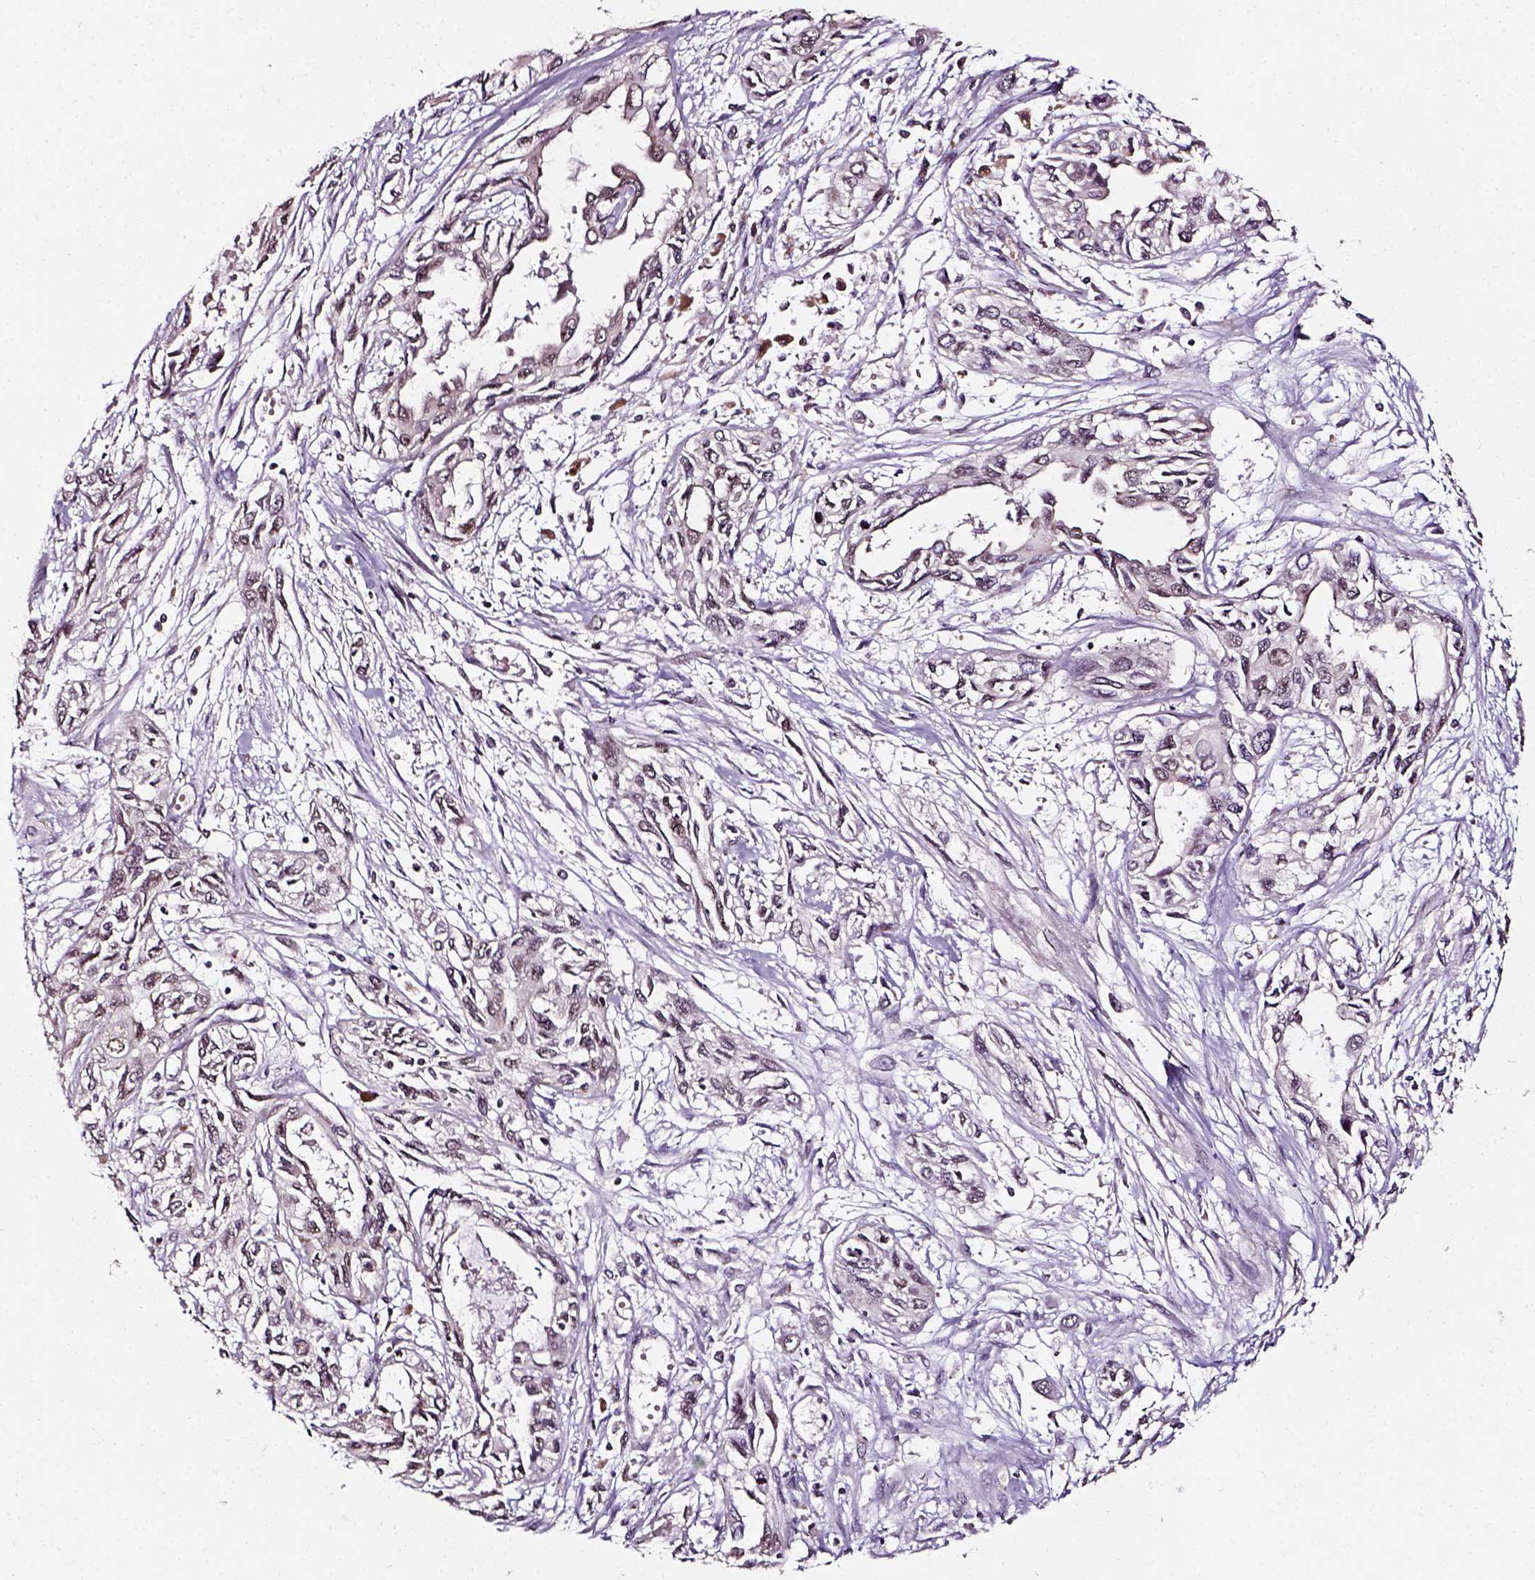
{"staining": {"intensity": "moderate", "quantity": "25%-75%", "location": "nuclear"}, "tissue": "pancreatic cancer", "cell_type": "Tumor cells", "image_type": "cancer", "snomed": [{"axis": "morphology", "description": "Adenocarcinoma, NOS"}, {"axis": "topography", "description": "Pancreas"}], "caption": "About 25%-75% of tumor cells in adenocarcinoma (pancreatic) demonstrate moderate nuclear protein positivity as visualized by brown immunohistochemical staining.", "gene": "NACC1", "patient": {"sex": "female", "age": 55}}